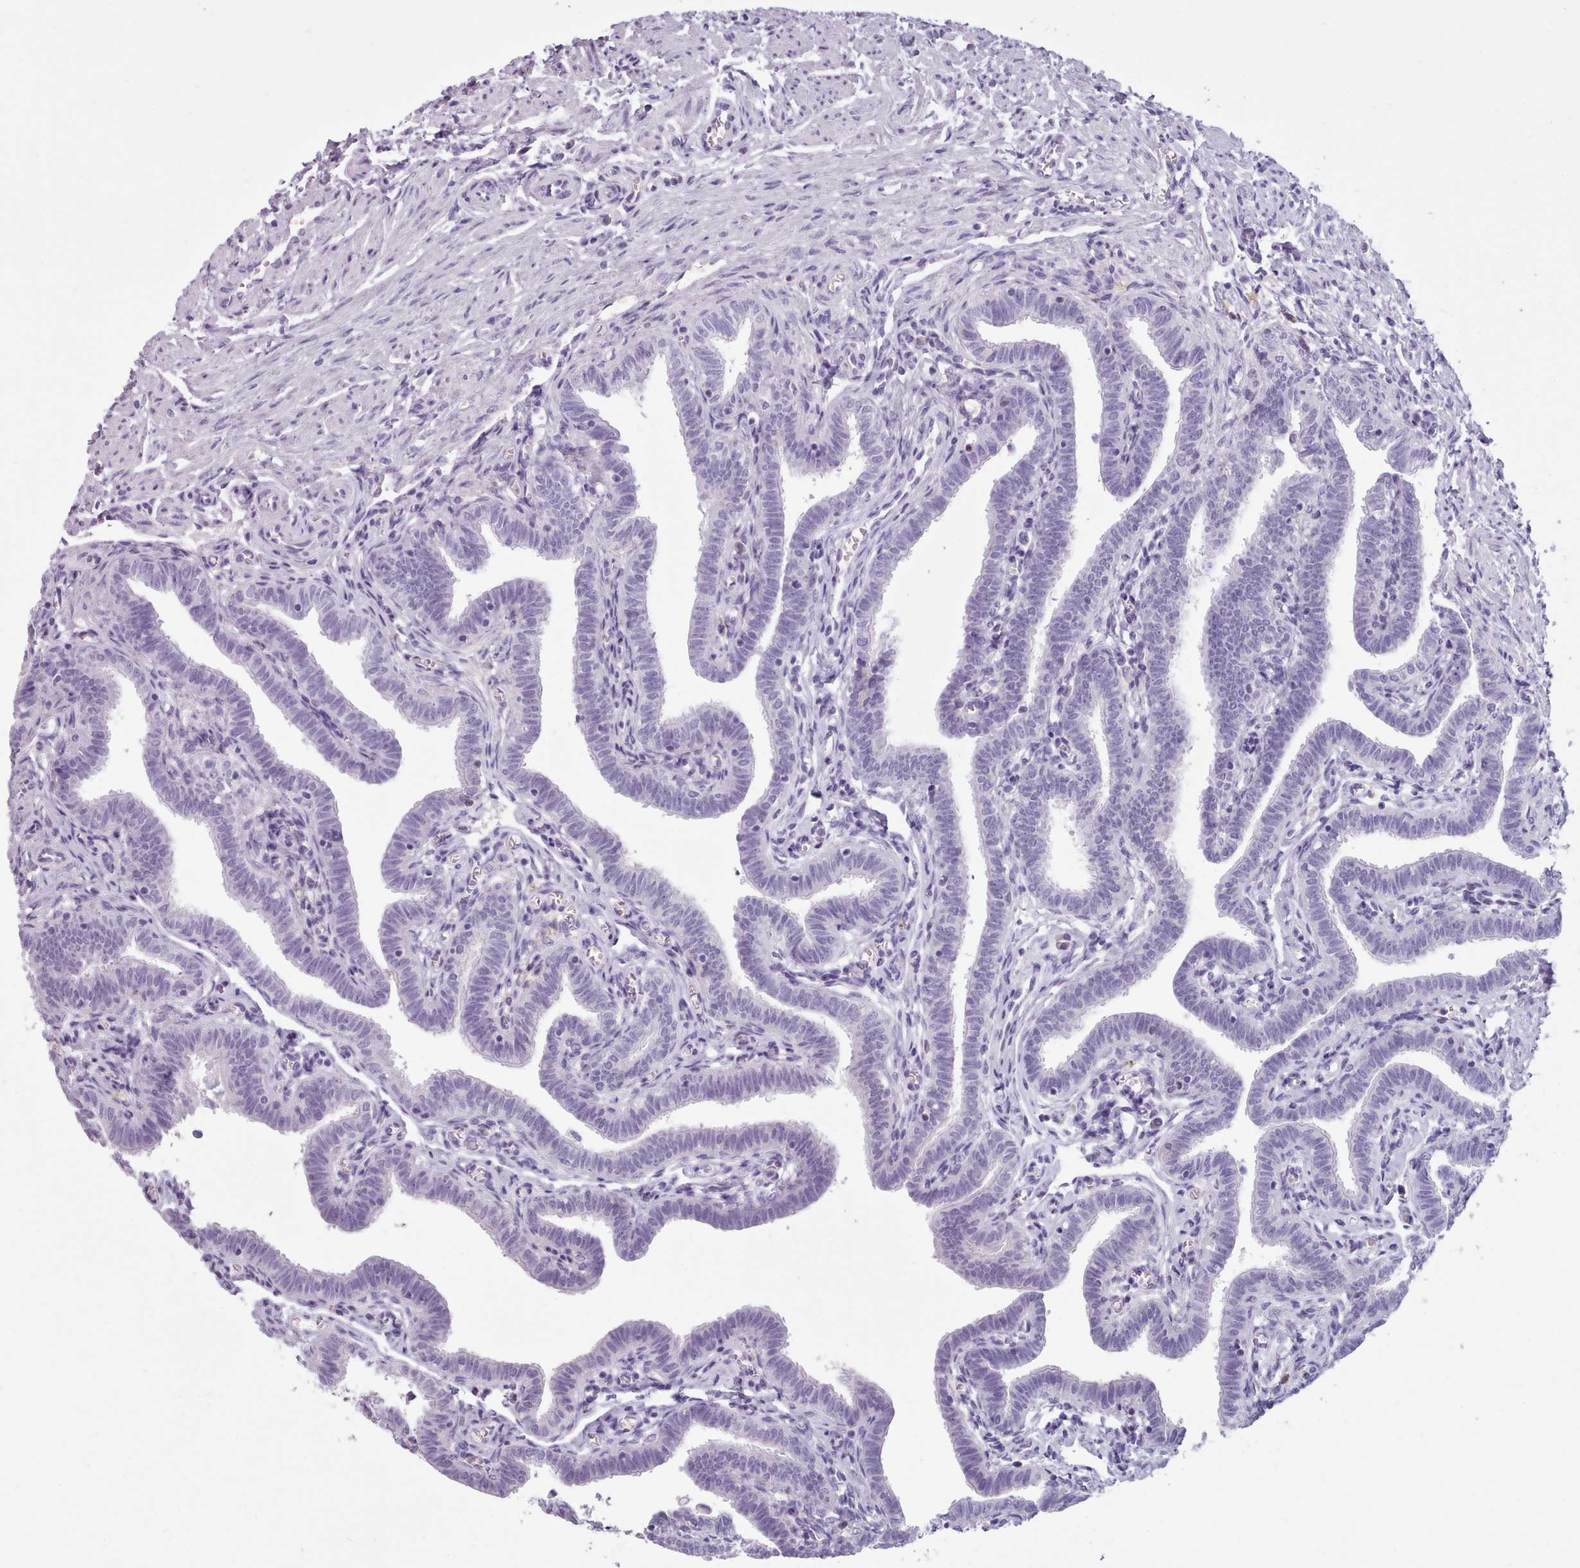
{"staining": {"intensity": "negative", "quantity": "none", "location": "none"}, "tissue": "fallopian tube", "cell_type": "Glandular cells", "image_type": "normal", "snomed": [{"axis": "morphology", "description": "Normal tissue, NOS"}, {"axis": "topography", "description": "Fallopian tube"}], "caption": "IHC photomicrograph of unremarkable human fallopian tube stained for a protein (brown), which displays no positivity in glandular cells. (DAB (3,3'-diaminobenzidine) immunohistochemistry with hematoxylin counter stain).", "gene": "ZNF43", "patient": {"sex": "female", "age": 36}}